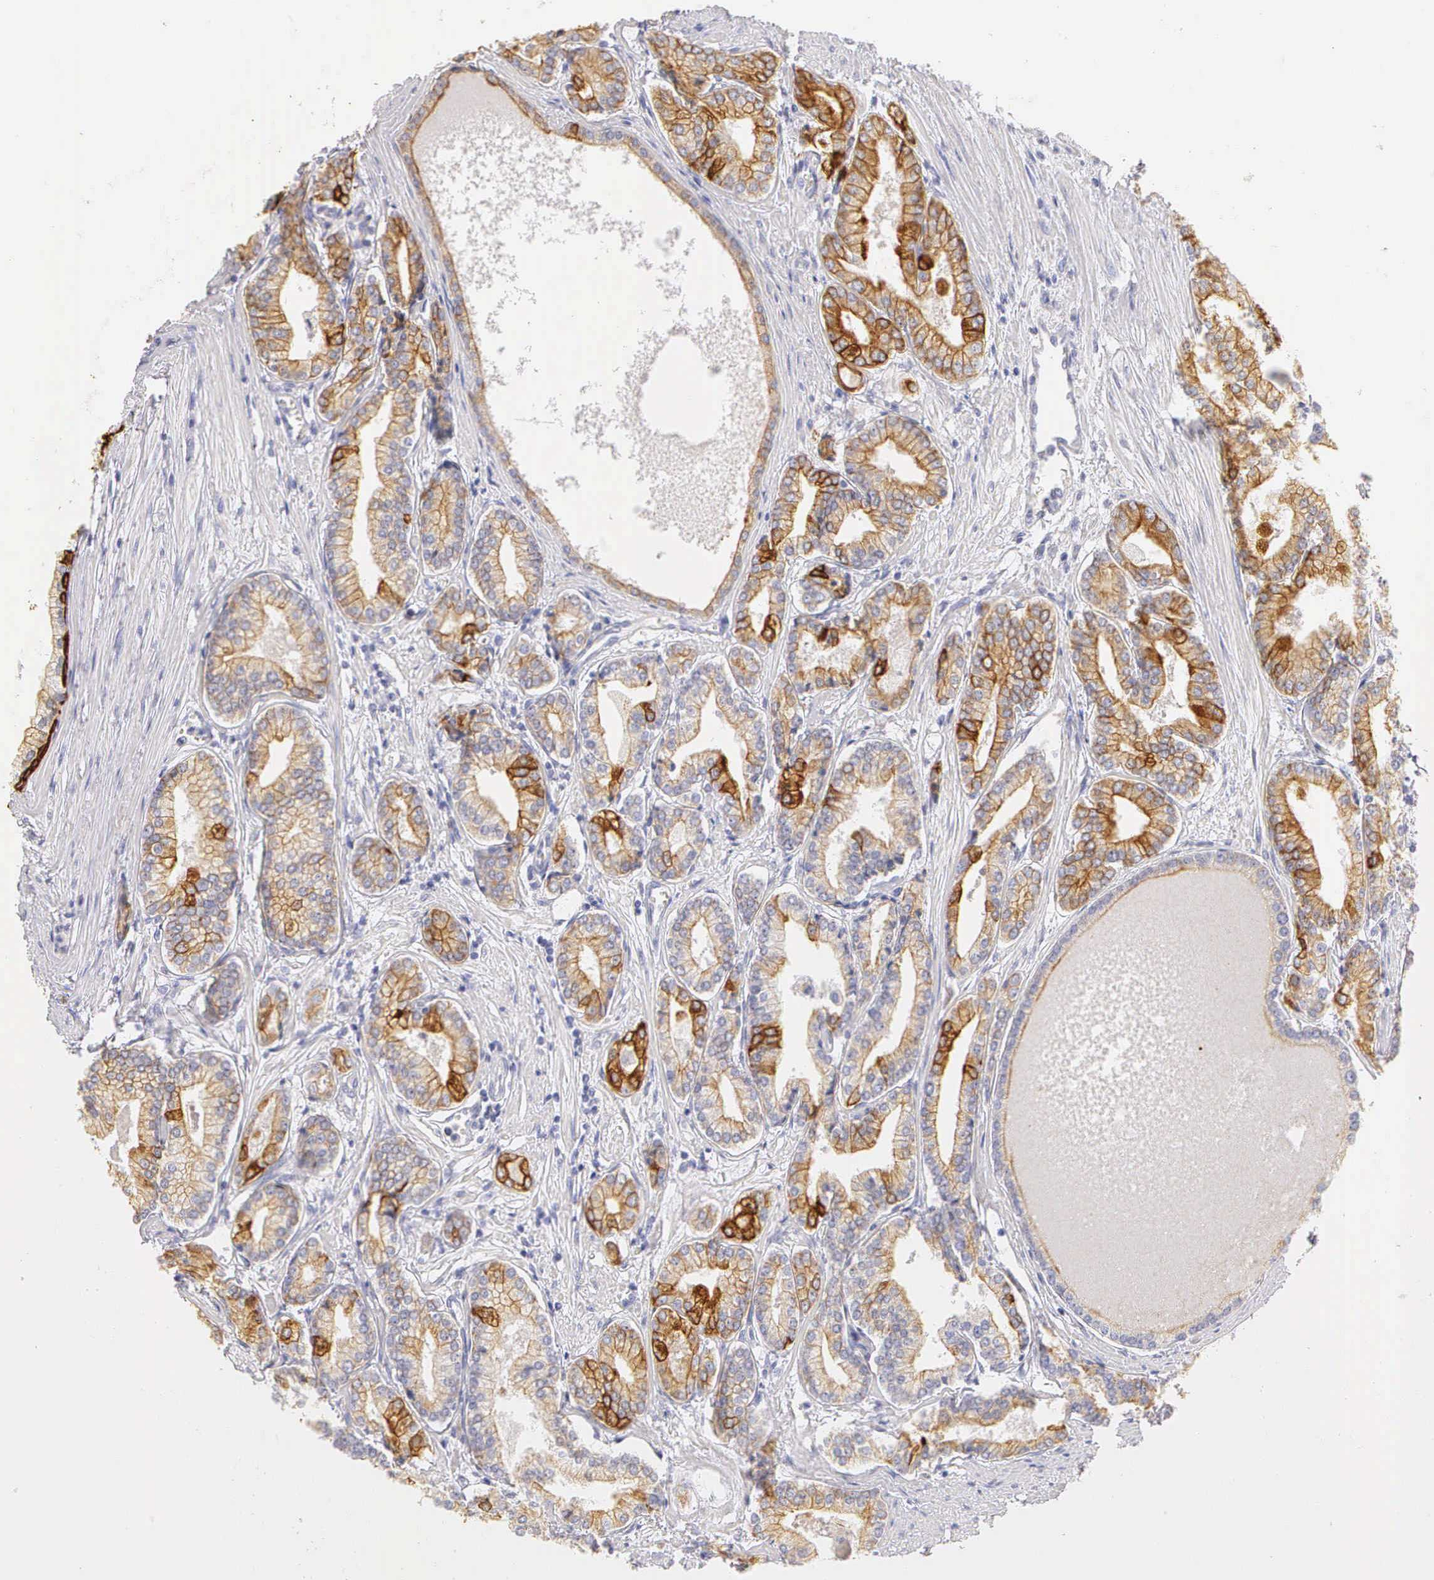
{"staining": {"intensity": "moderate", "quantity": ">75%", "location": "cytoplasmic/membranous"}, "tissue": "prostate cancer", "cell_type": "Tumor cells", "image_type": "cancer", "snomed": [{"axis": "morphology", "description": "Adenocarcinoma, Medium grade"}, {"axis": "topography", "description": "Prostate"}], "caption": "A histopathology image of adenocarcinoma (medium-grade) (prostate) stained for a protein displays moderate cytoplasmic/membranous brown staining in tumor cells.", "gene": "KRT17", "patient": {"sex": "male", "age": 72}}